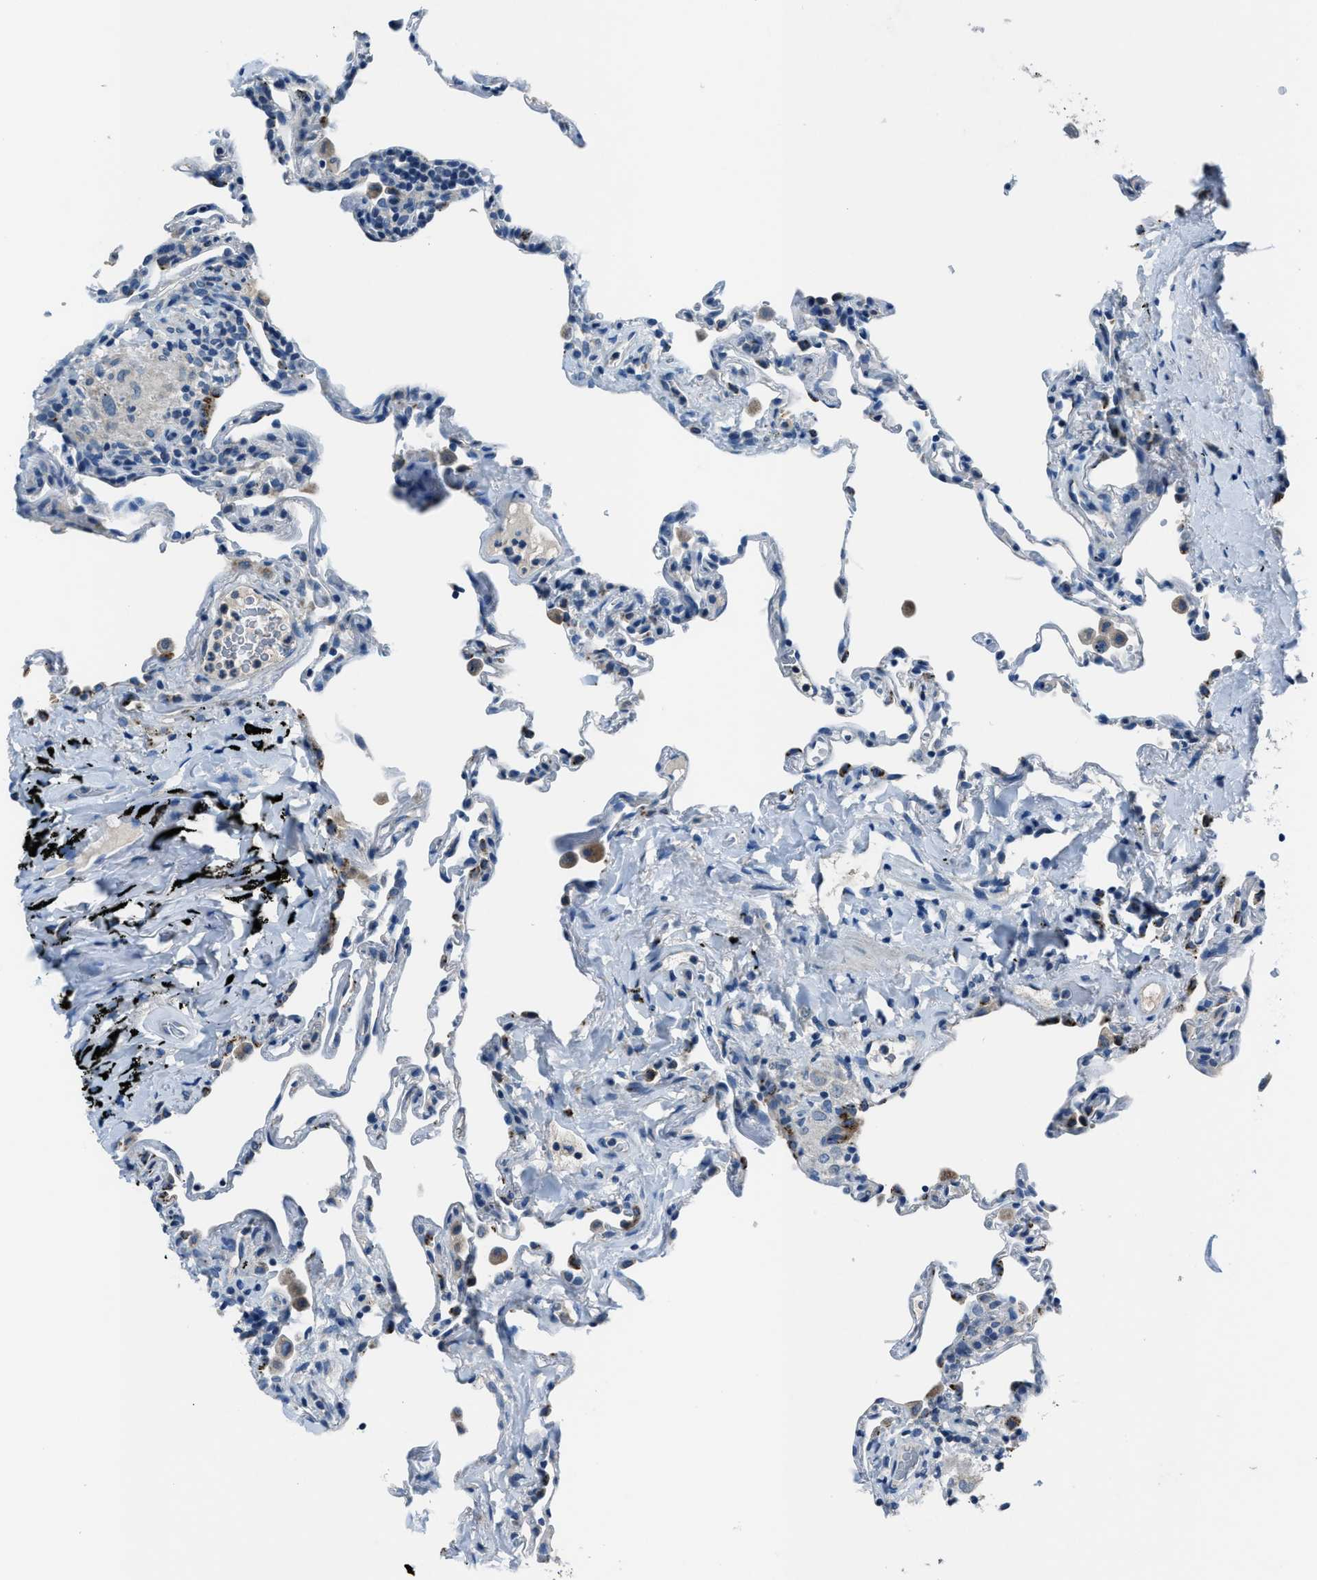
{"staining": {"intensity": "negative", "quantity": "none", "location": "none"}, "tissue": "lung", "cell_type": "Alveolar cells", "image_type": "normal", "snomed": [{"axis": "morphology", "description": "Normal tissue, NOS"}, {"axis": "topography", "description": "Lung"}], "caption": "Human lung stained for a protein using immunohistochemistry (IHC) demonstrates no staining in alveolar cells.", "gene": "ADAM2", "patient": {"sex": "male", "age": 59}}